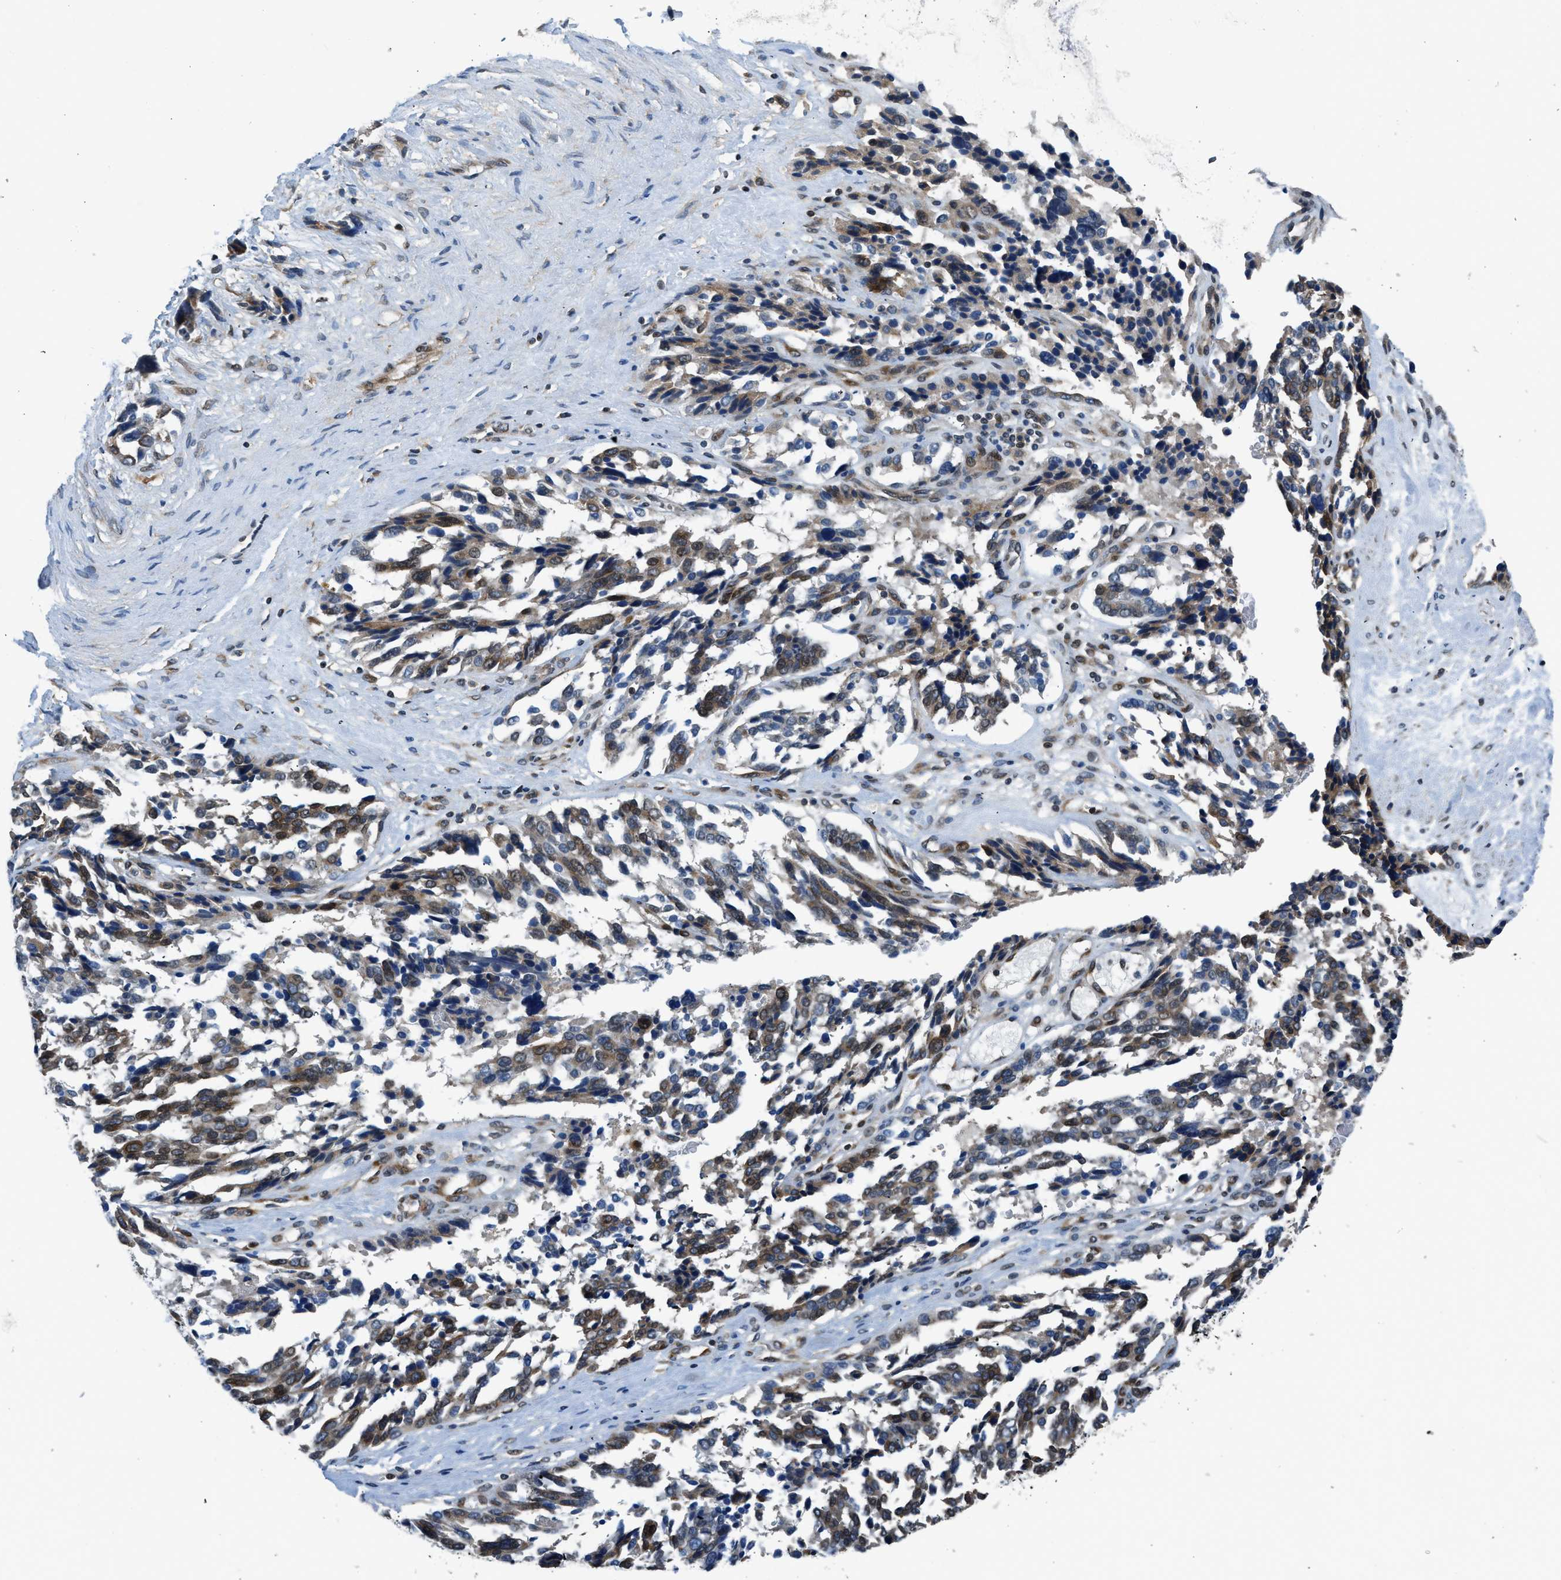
{"staining": {"intensity": "moderate", "quantity": "25%-75%", "location": "cytoplasmic/membranous,nuclear"}, "tissue": "ovarian cancer", "cell_type": "Tumor cells", "image_type": "cancer", "snomed": [{"axis": "morphology", "description": "Cystadenocarcinoma, serous, NOS"}, {"axis": "topography", "description": "Ovary"}], "caption": "Ovarian cancer stained for a protein (brown) demonstrates moderate cytoplasmic/membranous and nuclear positive positivity in about 25%-75% of tumor cells.", "gene": "RETREG3", "patient": {"sex": "female", "age": 44}}